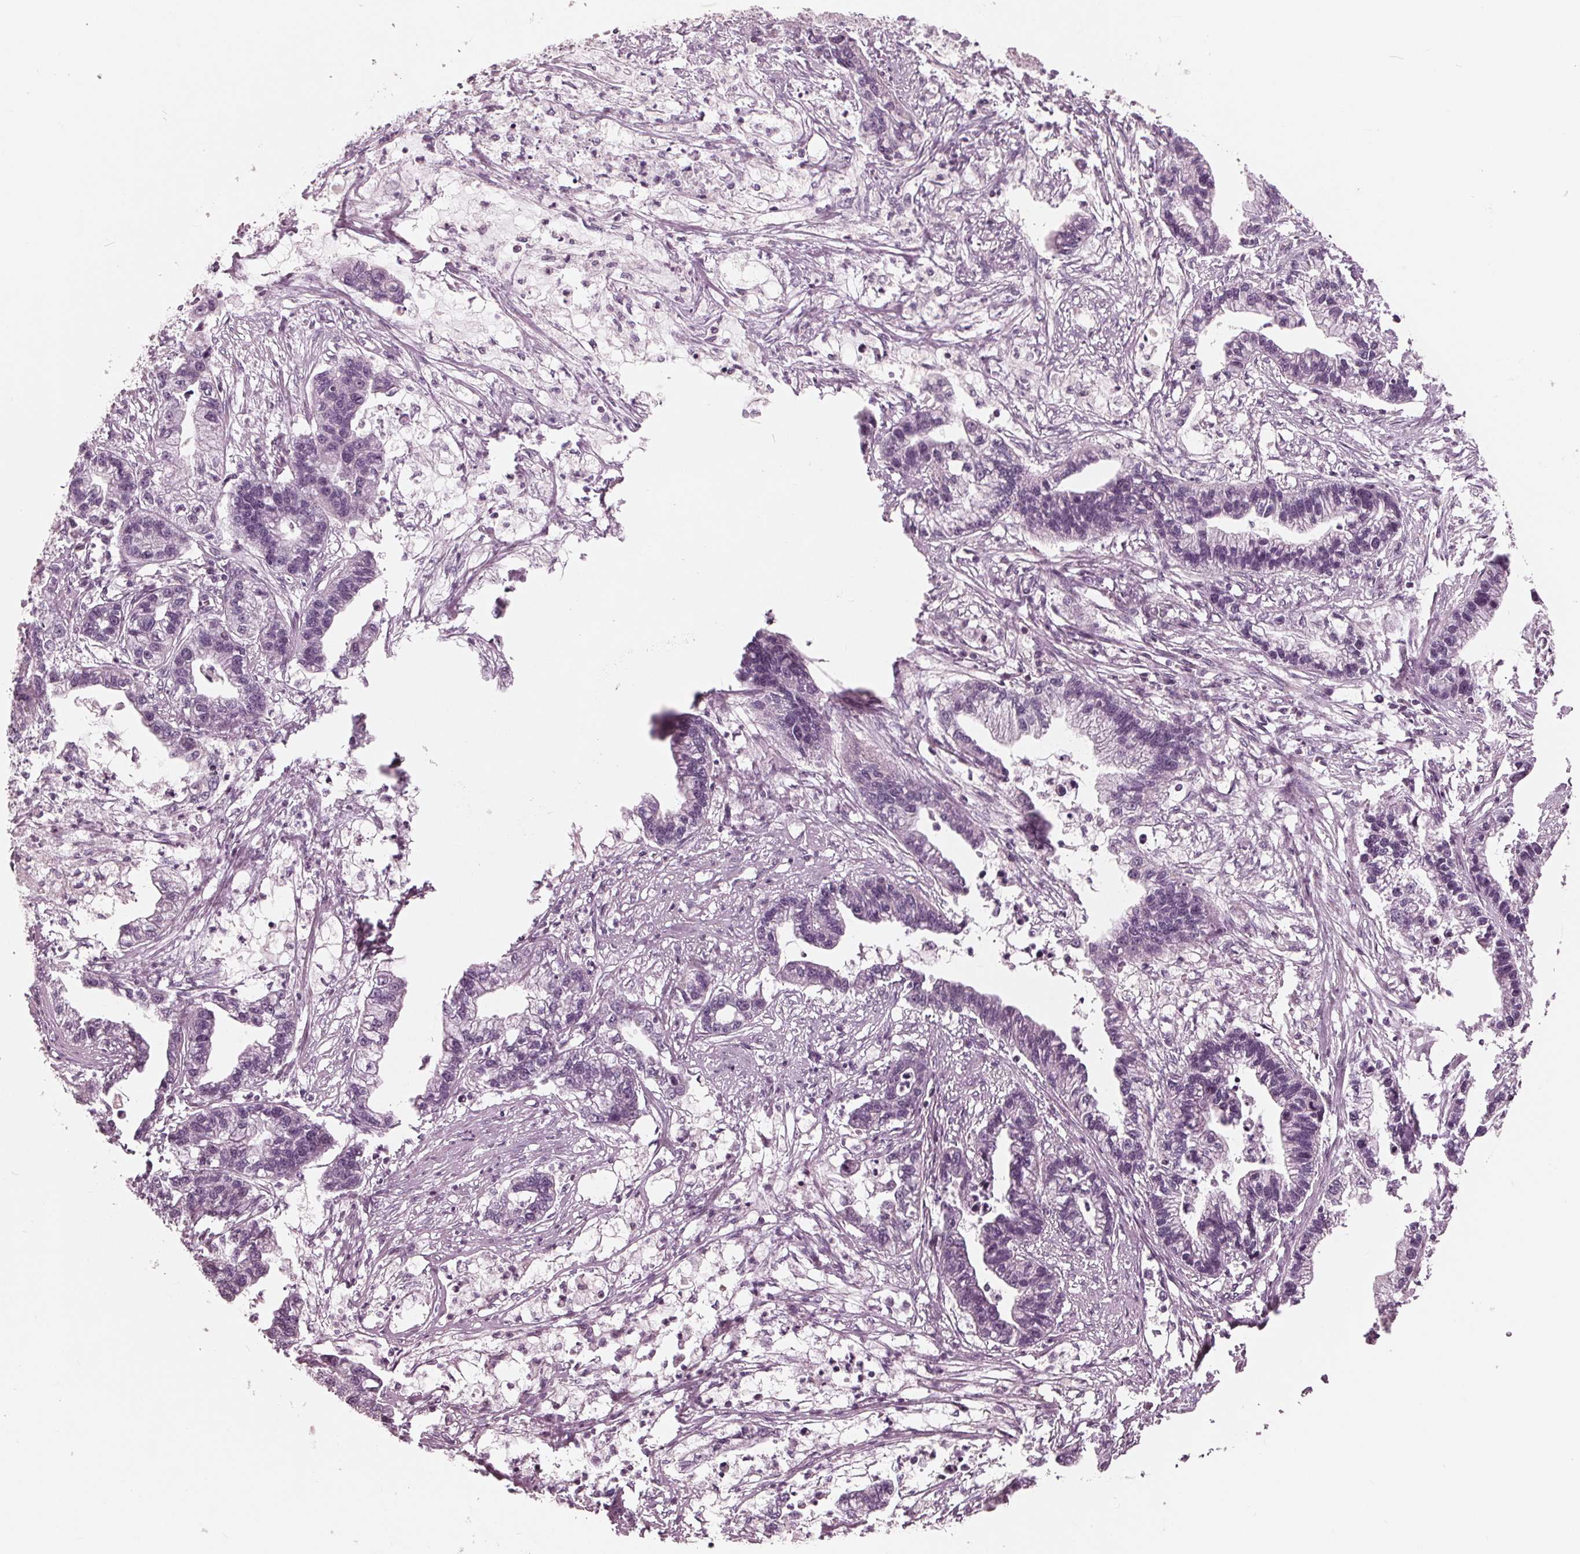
{"staining": {"intensity": "negative", "quantity": "none", "location": "none"}, "tissue": "stomach cancer", "cell_type": "Tumor cells", "image_type": "cancer", "snomed": [{"axis": "morphology", "description": "Adenocarcinoma, NOS"}, {"axis": "topography", "description": "Stomach"}], "caption": "This is an IHC histopathology image of adenocarcinoma (stomach). There is no staining in tumor cells.", "gene": "ING3", "patient": {"sex": "male", "age": 83}}